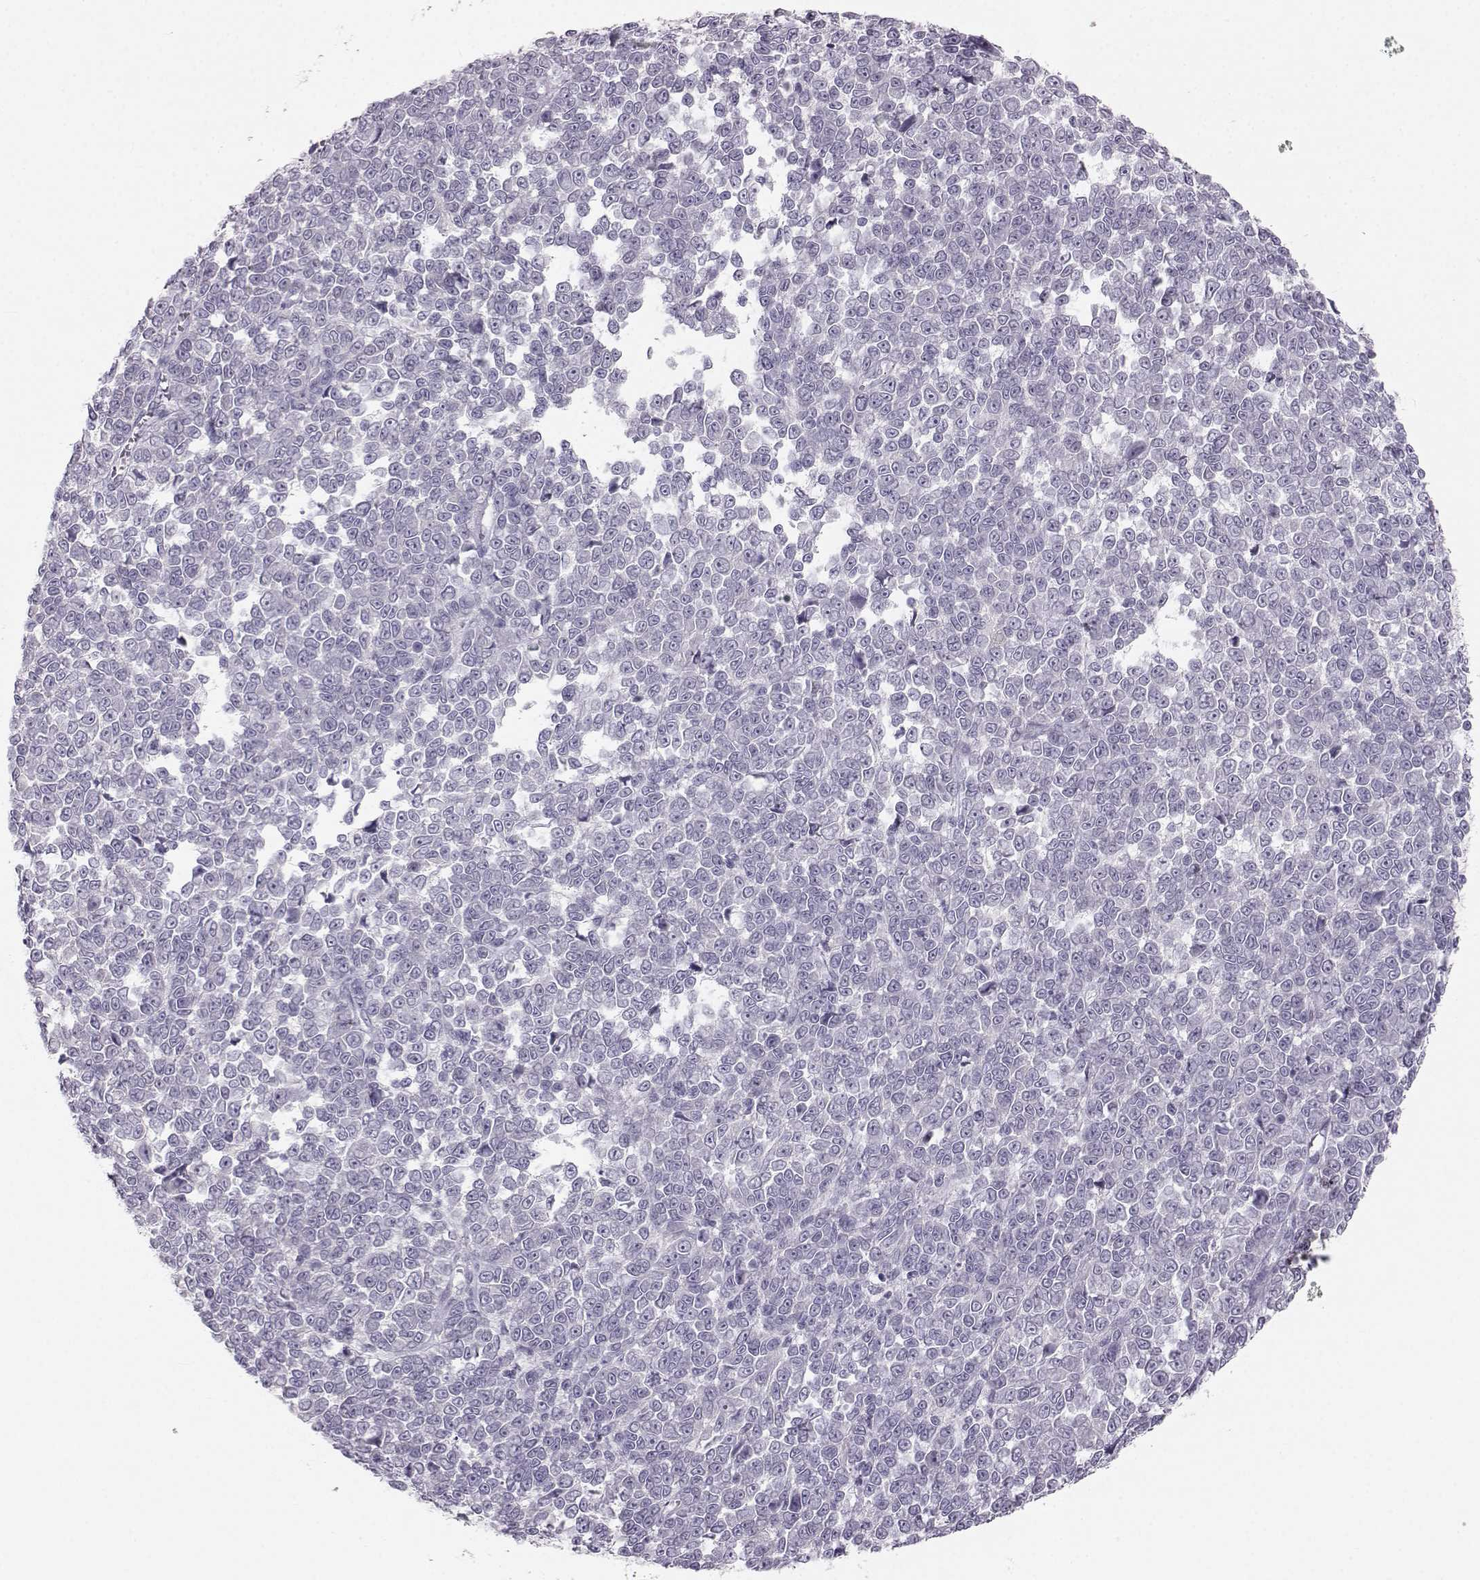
{"staining": {"intensity": "negative", "quantity": "none", "location": "none"}, "tissue": "melanoma", "cell_type": "Tumor cells", "image_type": "cancer", "snomed": [{"axis": "morphology", "description": "Malignant melanoma, NOS"}, {"axis": "topography", "description": "Skin"}], "caption": "DAB (3,3'-diaminobenzidine) immunohistochemical staining of human melanoma displays no significant staining in tumor cells. (Brightfield microscopy of DAB (3,3'-diaminobenzidine) IHC at high magnification).", "gene": "OIP5", "patient": {"sex": "female", "age": 95}}